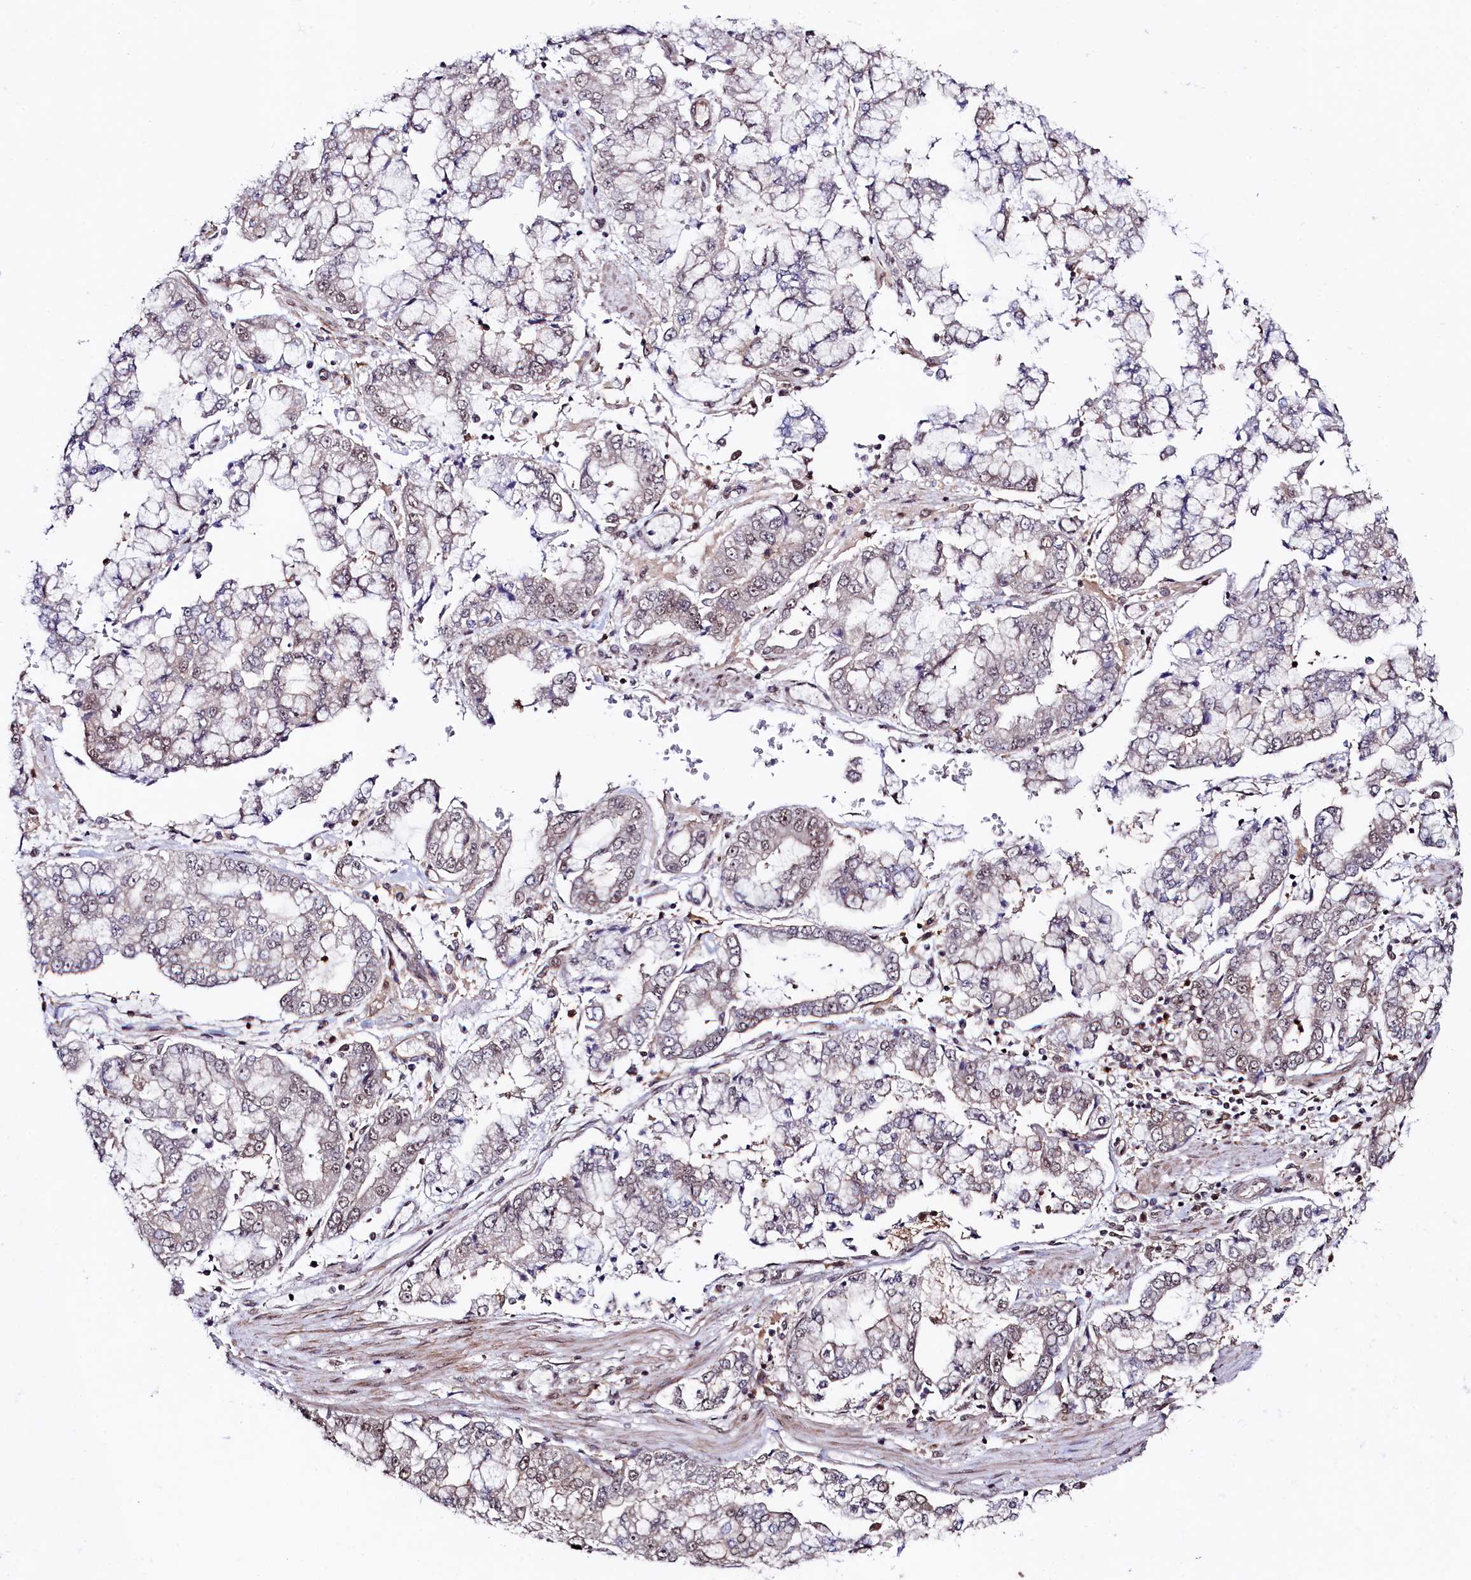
{"staining": {"intensity": "weak", "quantity": "25%-75%", "location": "nuclear"}, "tissue": "stomach cancer", "cell_type": "Tumor cells", "image_type": "cancer", "snomed": [{"axis": "morphology", "description": "Adenocarcinoma, NOS"}, {"axis": "topography", "description": "Stomach"}], "caption": "The image demonstrates a brown stain indicating the presence of a protein in the nuclear of tumor cells in adenocarcinoma (stomach).", "gene": "LEO1", "patient": {"sex": "male", "age": 76}}